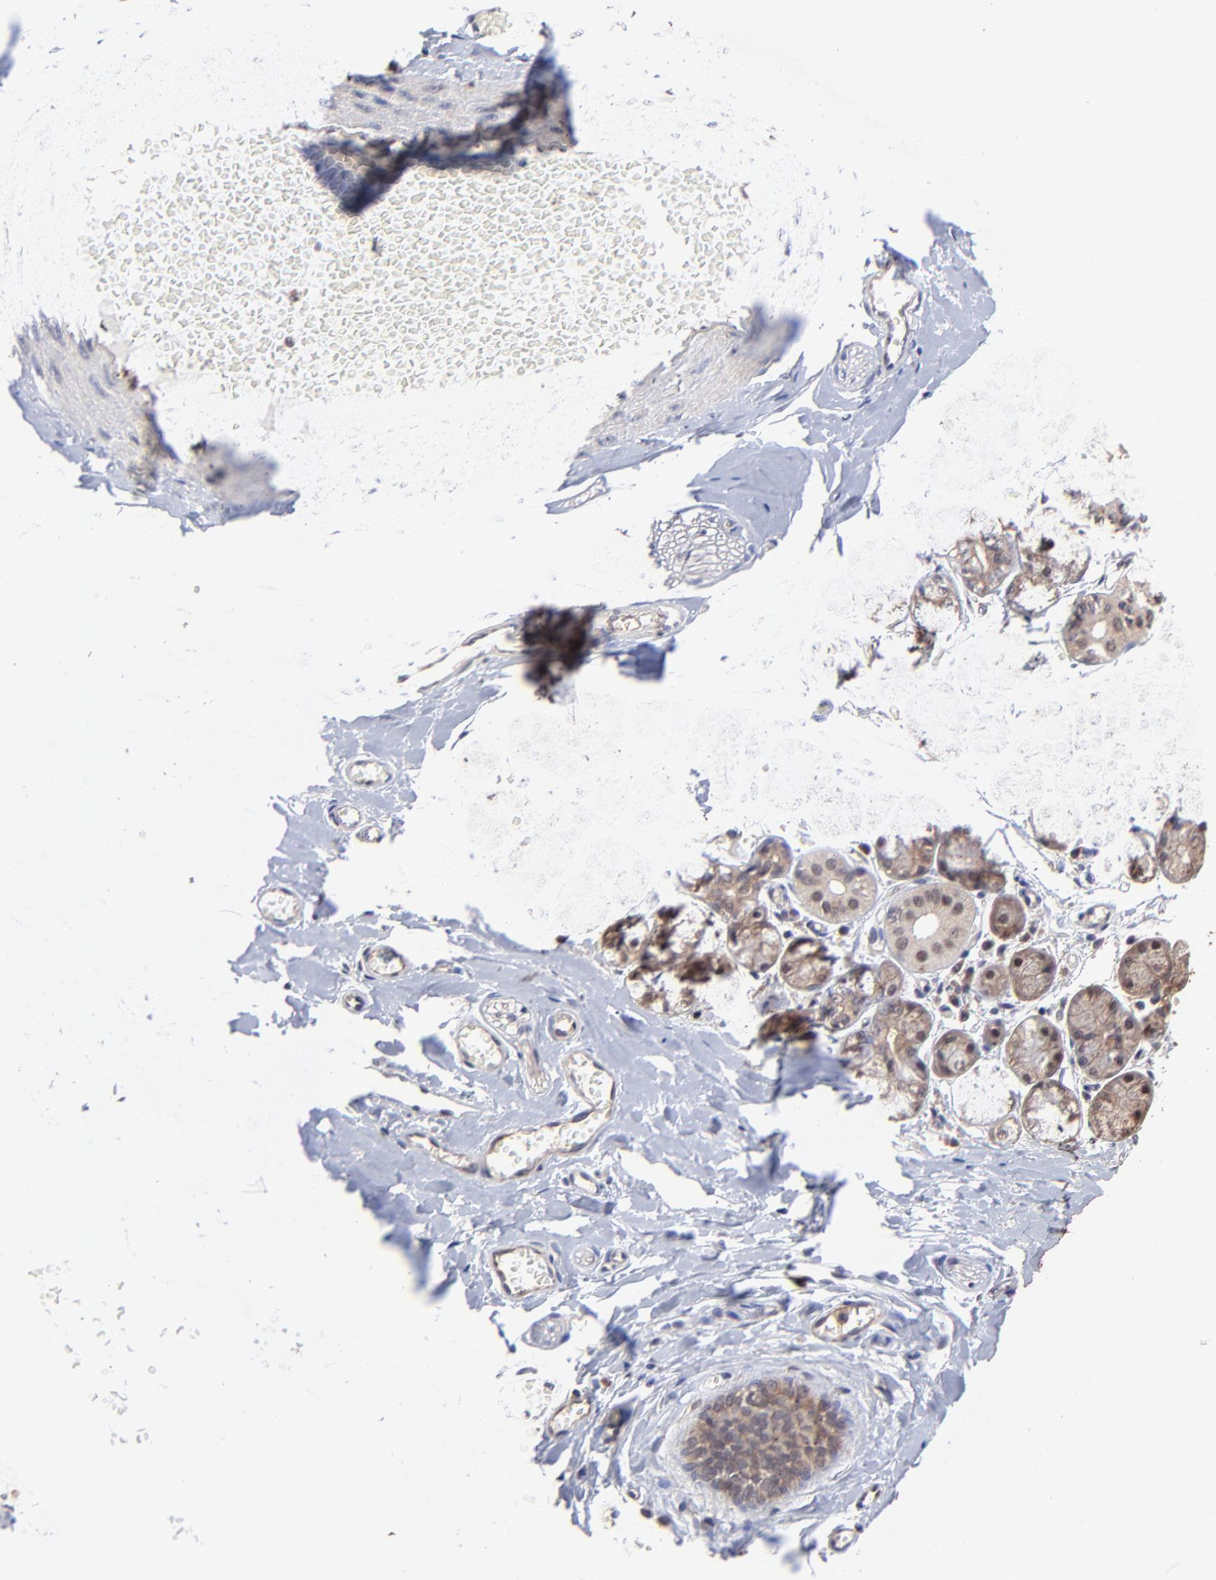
{"staining": {"intensity": "moderate", "quantity": ">75%", "location": "cytoplasmic/membranous"}, "tissue": "salivary gland", "cell_type": "Glandular cells", "image_type": "normal", "snomed": [{"axis": "morphology", "description": "Normal tissue, NOS"}, {"axis": "topography", "description": "Salivary gland"}], "caption": "IHC (DAB) staining of normal salivary gland exhibits moderate cytoplasmic/membranous protein expression in approximately >75% of glandular cells. The staining was performed using DAB (3,3'-diaminobenzidine), with brown indicating positive protein expression. Nuclei are stained blue with hematoxylin.", "gene": "PSMA6", "patient": {"sex": "female", "age": 24}}